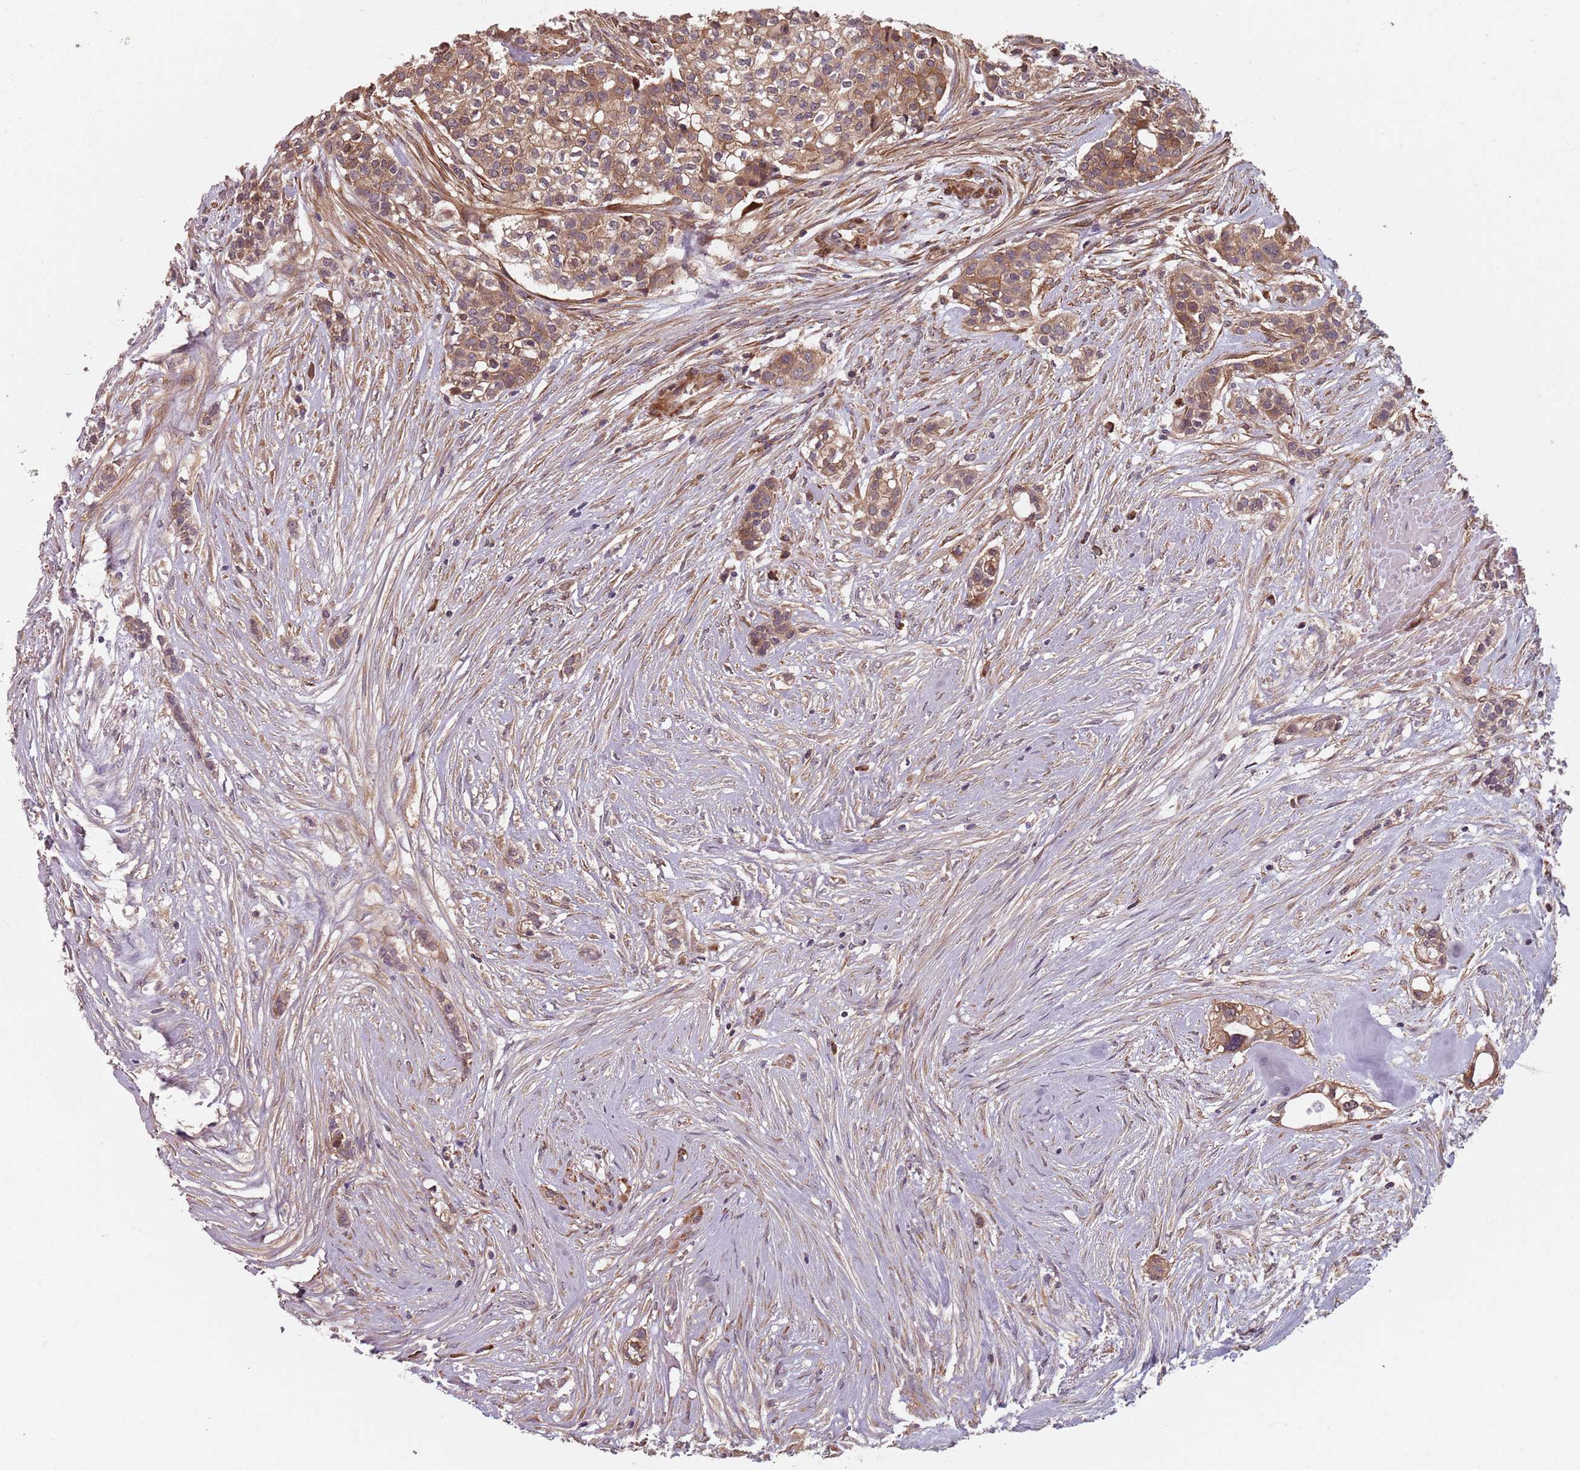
{"staining": {"intensity": "moderate", "quantity": ">75%", "location": "cytoplasmic/membranous"}, "tissue": "head and neck cancer", "cell_type": "Tumor cells", "image_type": "cancer", "snomed": [{"axis": "morphology", "description": "Adenocarcinoma, NOS"}, {"axis": "topography", "description": "Head-Neck"}], "caption": "A medium amount of moderate cytoplasmic/membranous positivity is present in about >75% of tumor cells in head and neck cancer tissue.", "gene": "NOTCH3", "patient": {"sex": "male", "age": 81}}